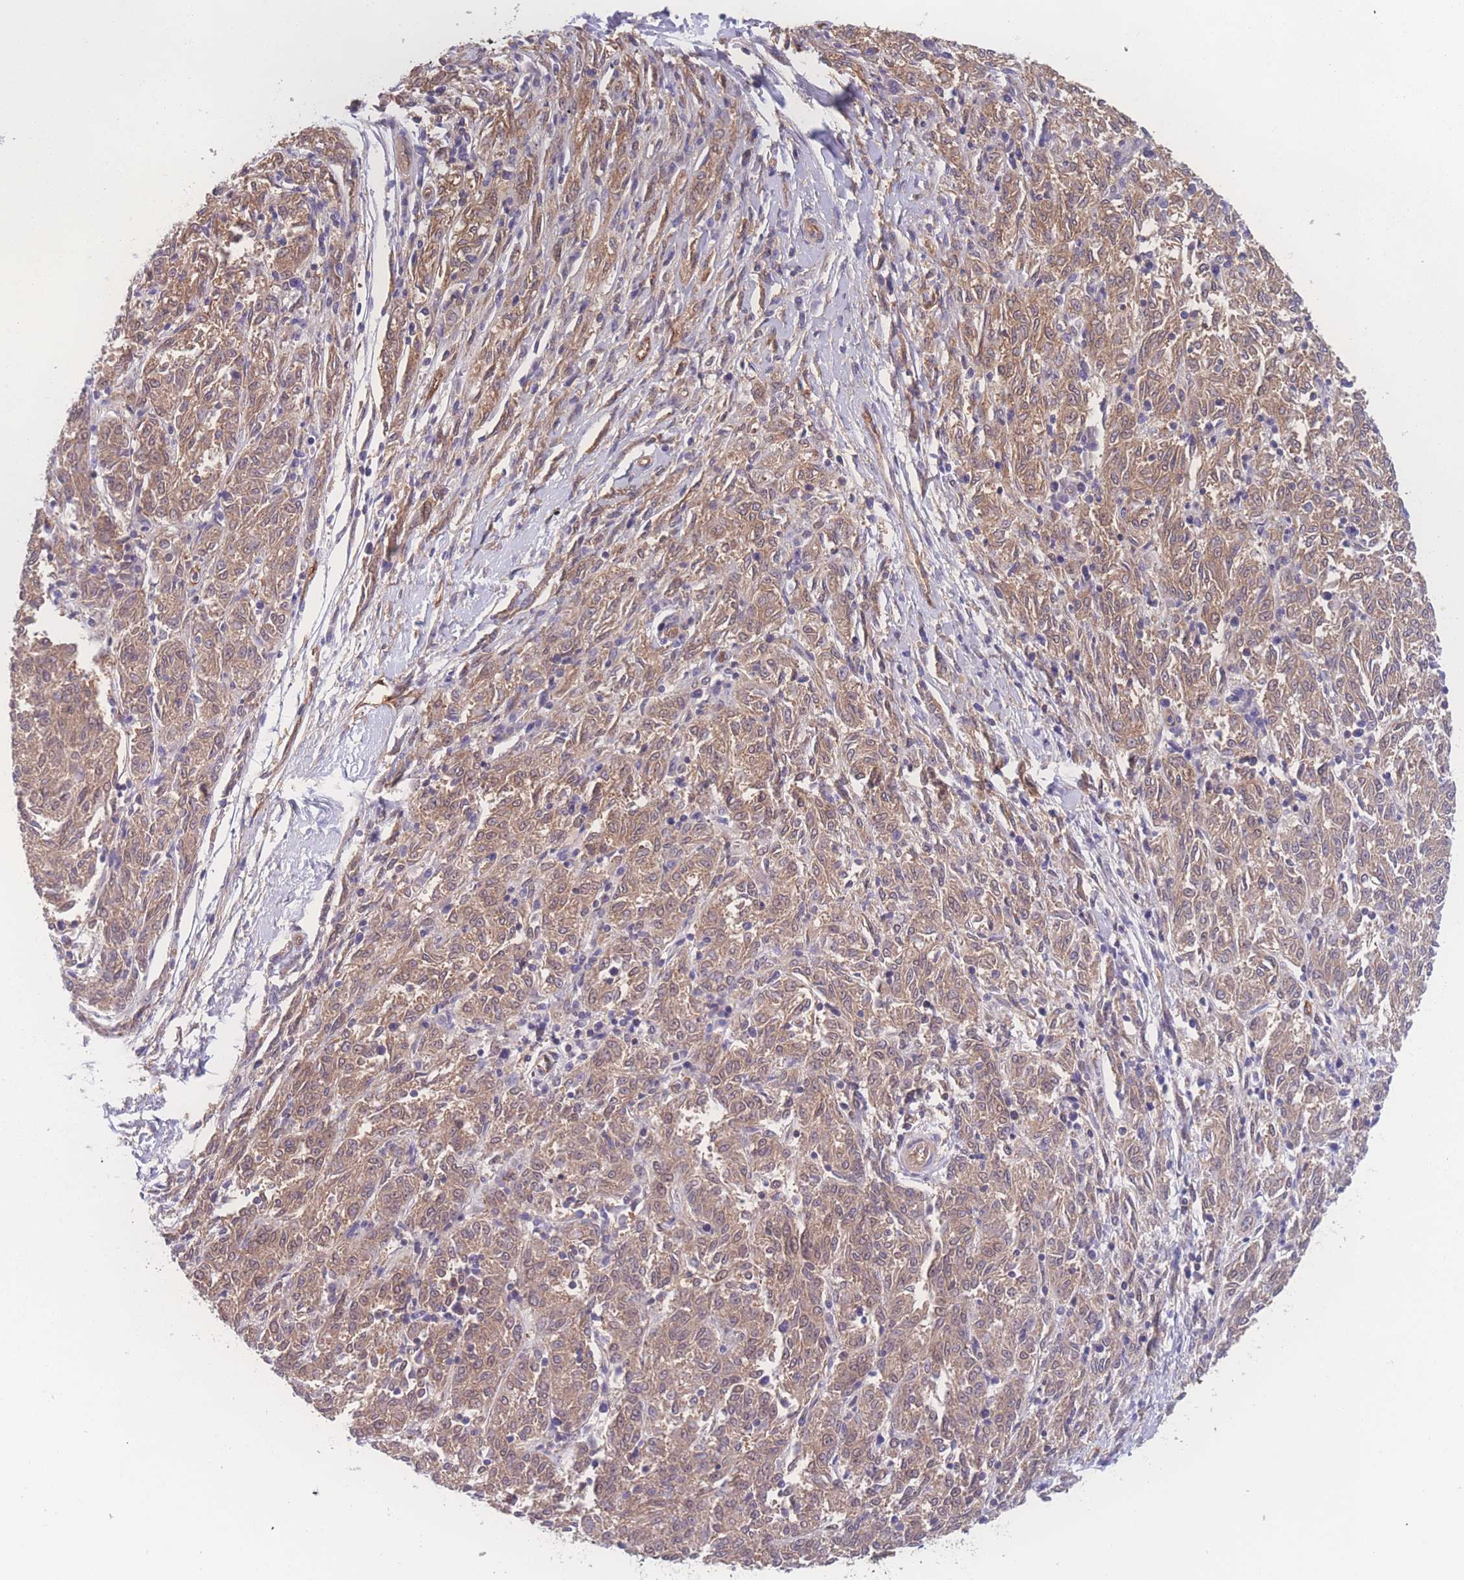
{"staining": {"intensity": "weak", "quantity": ">75%", "location": "cytoplasmic/membranous,nuclear"}, "tissue": "melanoma", "cell_type": "Tumor cells", "image_type": "cancer", "snomed": [{"axis": "morphology", "description": "Malignant melanoma, NOS"}, {"axis": "topography", "description": "Skin"}], "caption": "The immunohistochemical stain shows weak cytoplasmic/membranous and nuclear staining in tumor cells of melanoma tissue. (DAB = brown stain, brightfield microscopy at high magnification).", "gene": "CFAP97", "patient": {"sex": "female", "age": 72}}